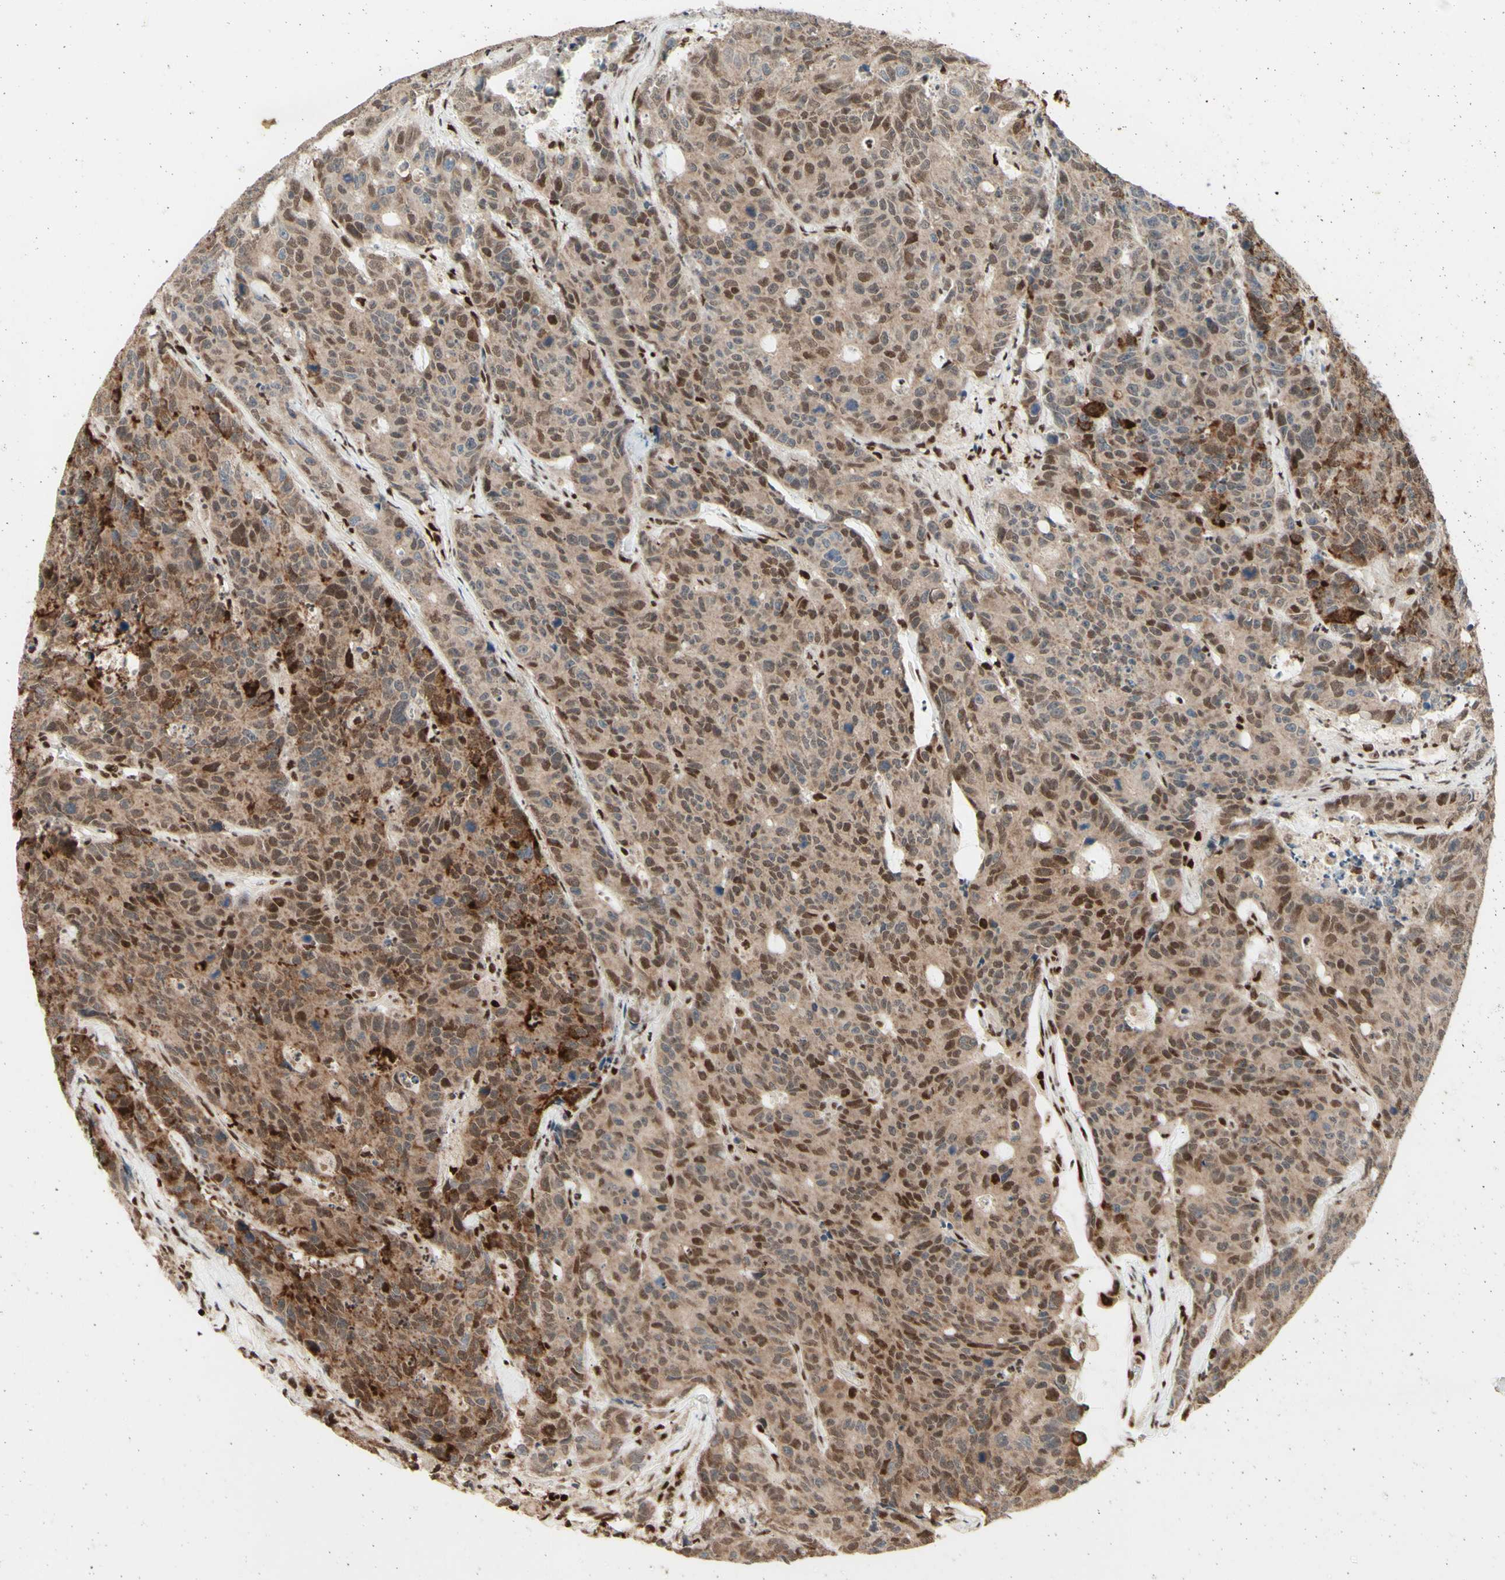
{"staining": {"intensity": "moderate", "quantity": "25%-75%", "location": "cytoplasmic/membranous,nuclear"}, "tissue": "colorectal cancer", "cell_type": "Tumor cells", "image_type": "cancer", "snomed": [{"axis": "morphology", "description": "Adenocarcinoma, NOS"}, {"axis": "topography", "description": "Colon"}], "caption": "The immunohistochemical stain labels moderate cytoplasmic/membranous and nuclear staining in tumor cells of colorectal adenocarcinoma tissue. The protein is stained brown, and the nuclei are stained in blue (DAB (3,3'-diaminobenzidine) IHC with brightfield microscopy, high magnification).", "gene": "NR3C1", "patient": {"sex": "female", "age": 86}}